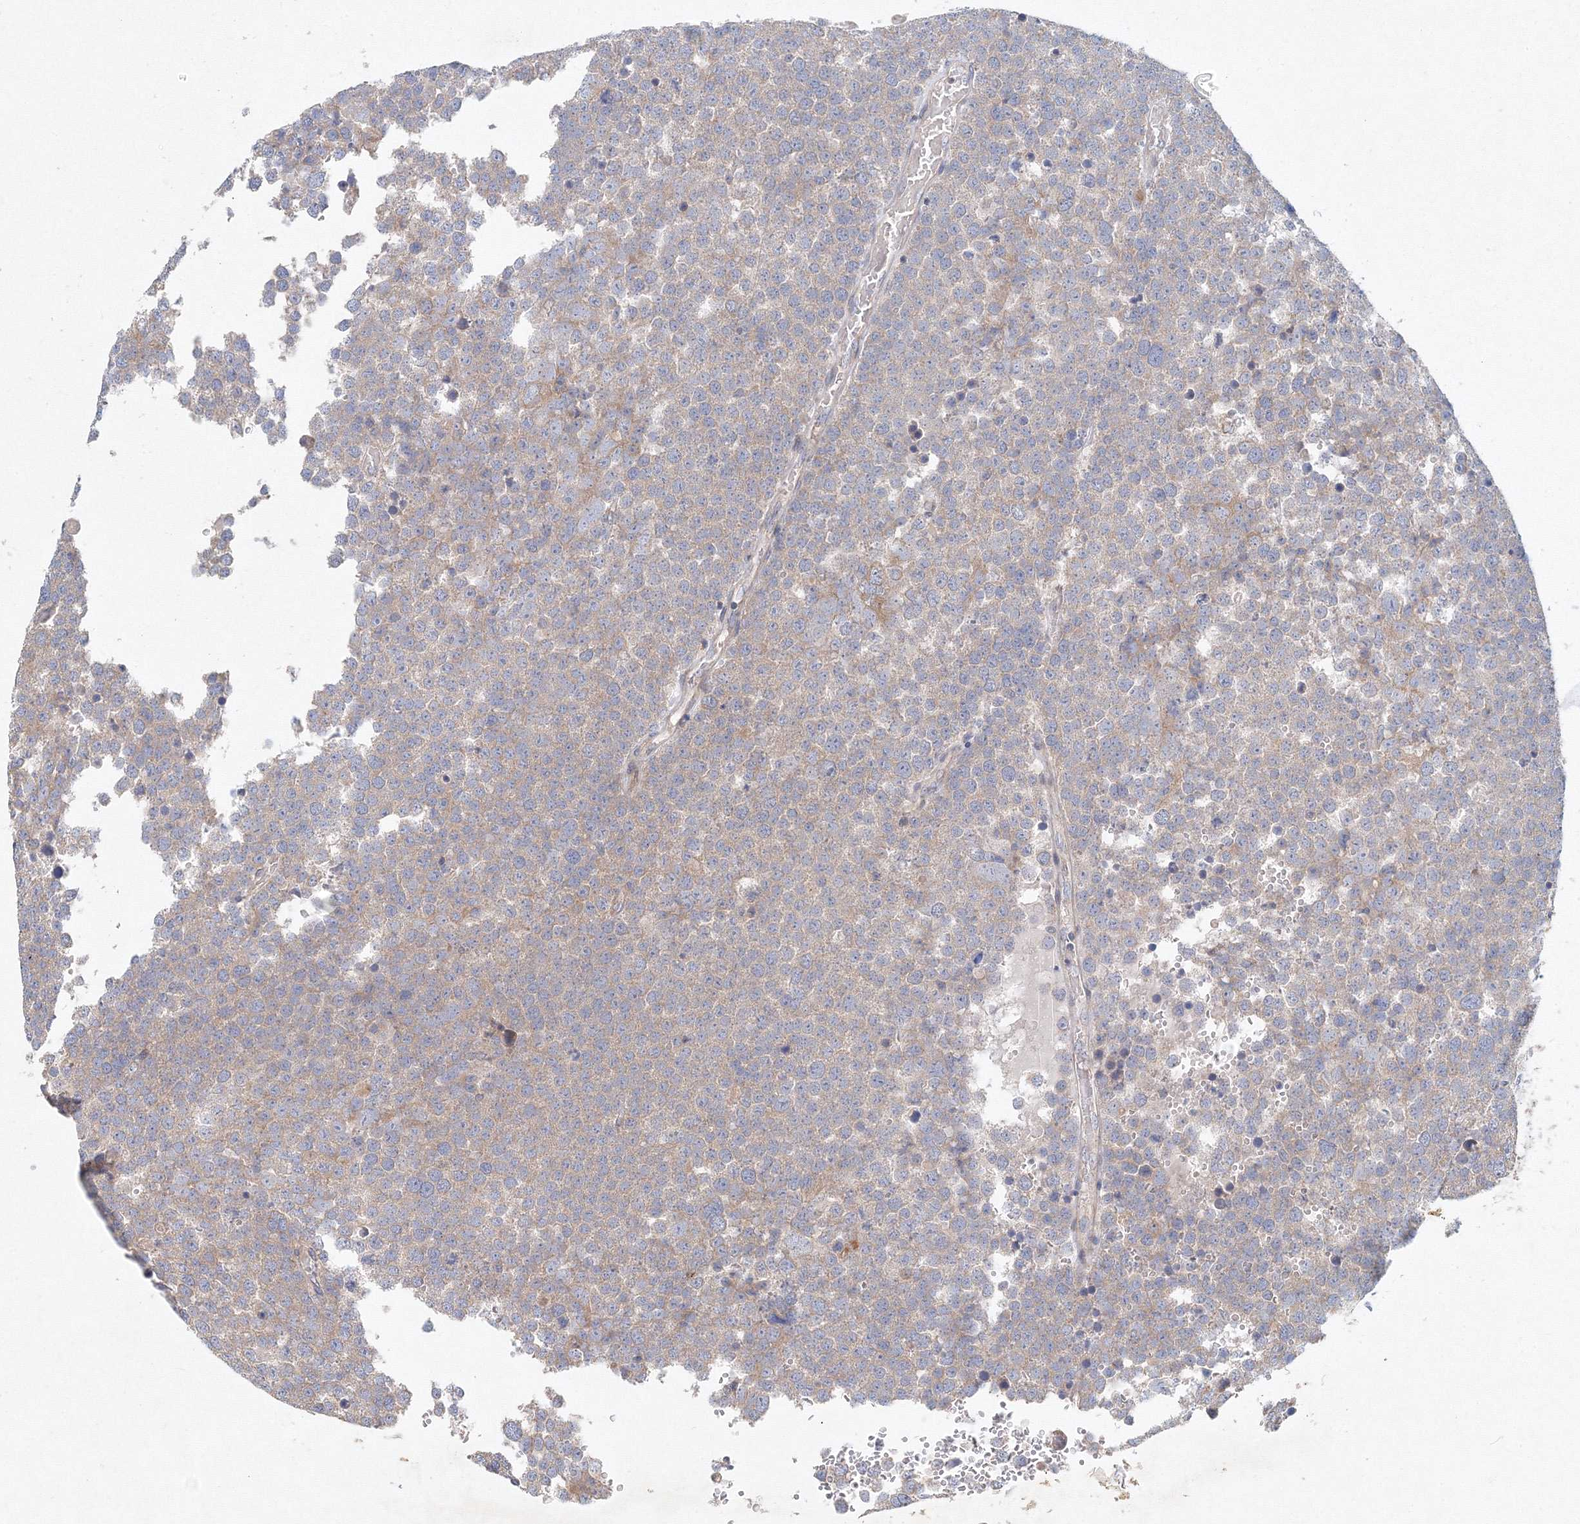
{"staining": {"intensity": "weak", "quantity": "25%-75%", "location": "cytoplasmic/membranous"}, "tissue": "testis cancer", "cell_type": "Tumor cells", "image_type": "cancer", "snomed": [{"axis": "morphology", "description": "Seminoma, NOS"}, {"axis": "topography", "description": "Testis"}], "caption": "The immunohistochemical stain shows weak cytoplasmic/membranous positivity in tumor cells of seminoma (testis) tissue.", "gene": "WDR49", "patient": {"sex": "male", "age": 71}}